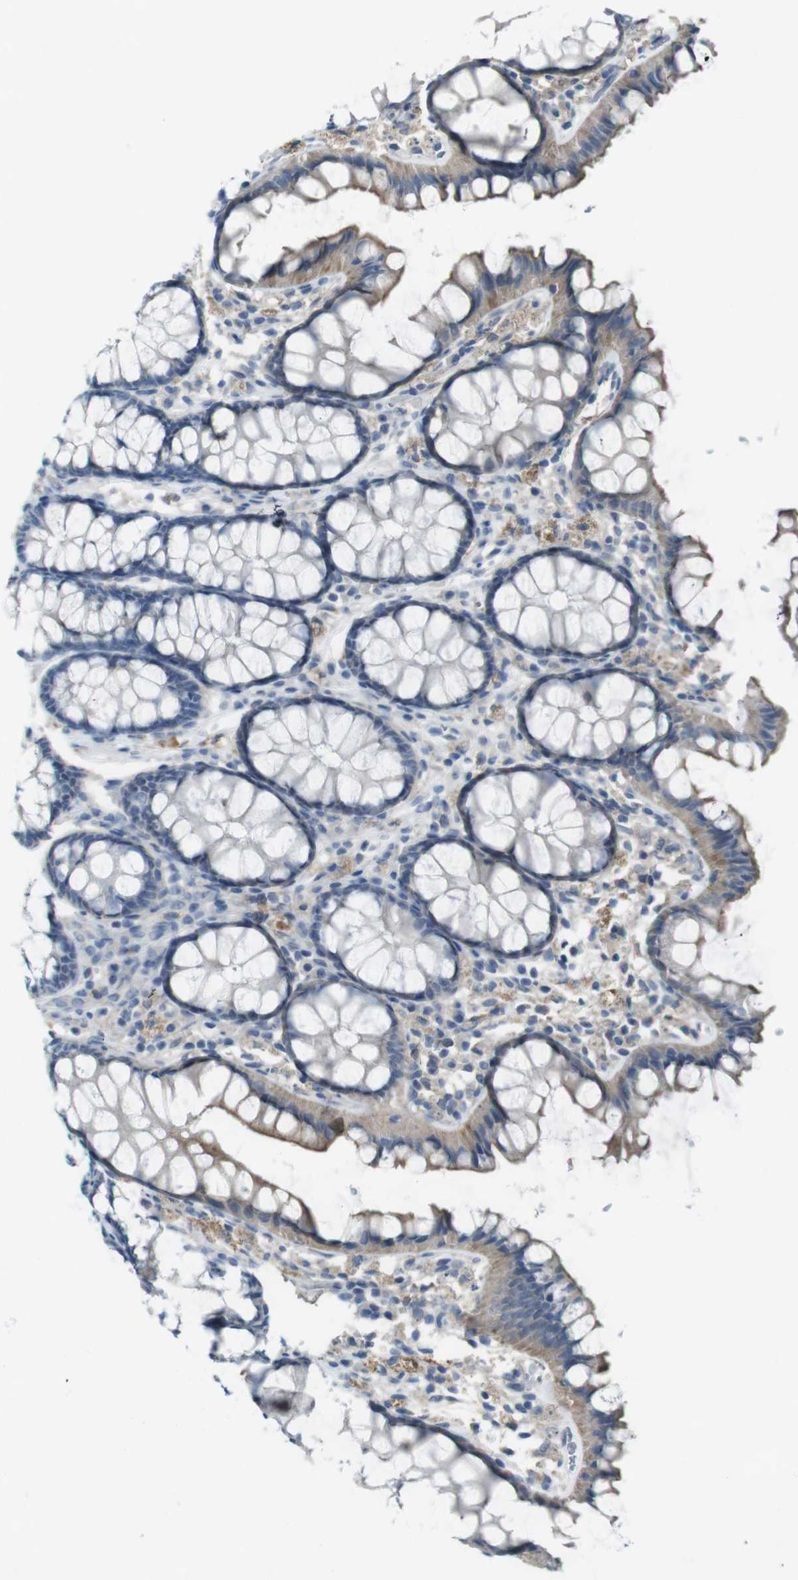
{"staining": {"intensity": "negative", "quantity": "none", "location": "none"}, "tissue": "colon", "cell_type": "Endothelial cells", "image_type": "normal", "snomed": [{"axis": "morphology", "description": "Normal tissue, NOS"}, {"axis": "topography", "description": "Colon"}], "caption": "High power microscopy photomicrograph of an immunohistochemistry (IHC) micrograph of normal colon, revealing no significant positivity in endothelial cells.", "gene": "ENTPD7", "patient": {"sex": "female", "age": 55}}